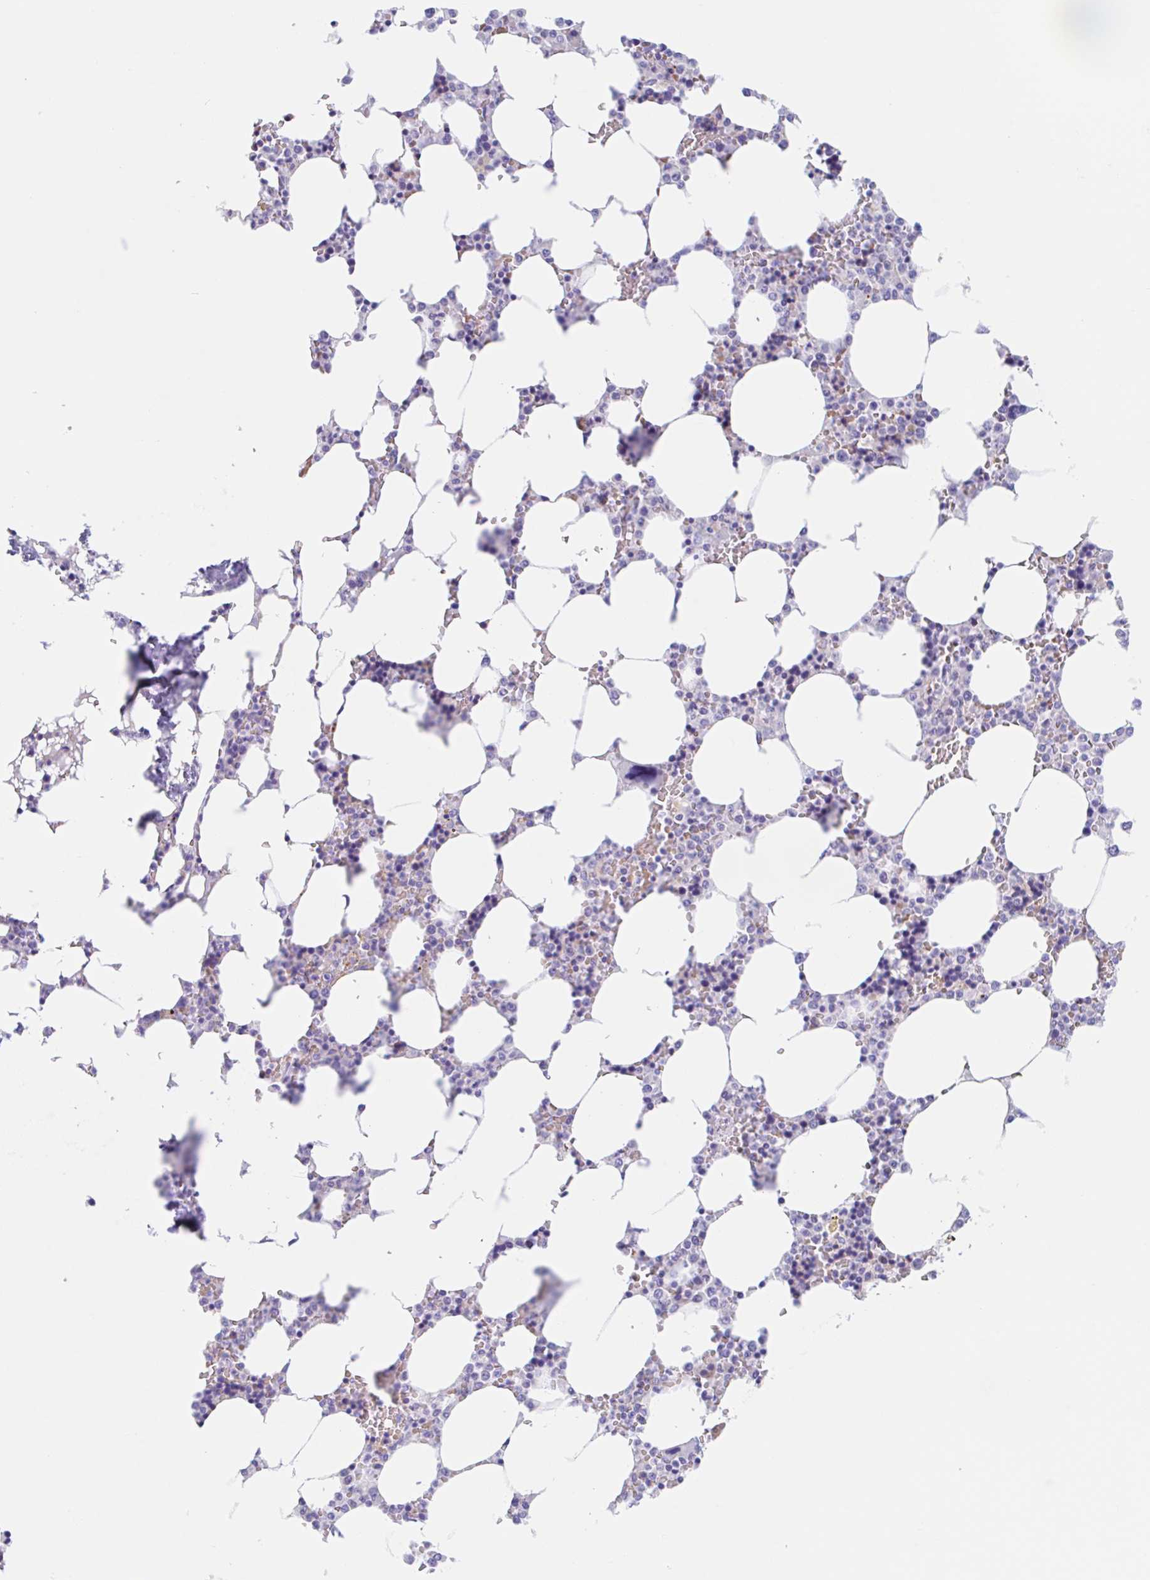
{"staining": {"intensity": "moderate", "quantity": "<25%", "location": "cytoplasmic/membranous"}, "tissue": "bone marrow", "cell_type": "Hematopoietic cells", "image_type": "normal", "snomed": [{"axis": "morphology", "description": "Normal tissue, NOS"}, {"axis": "topography", "description": "Bone marrow"}], "caption": "An image of human bone marrow stained for a protein reveals moderate cytoplasmic/membranous brown staining in hematopoietic cells.", "gene": "ANKRD9", "patient": {"sex": "male", "age": 64}}